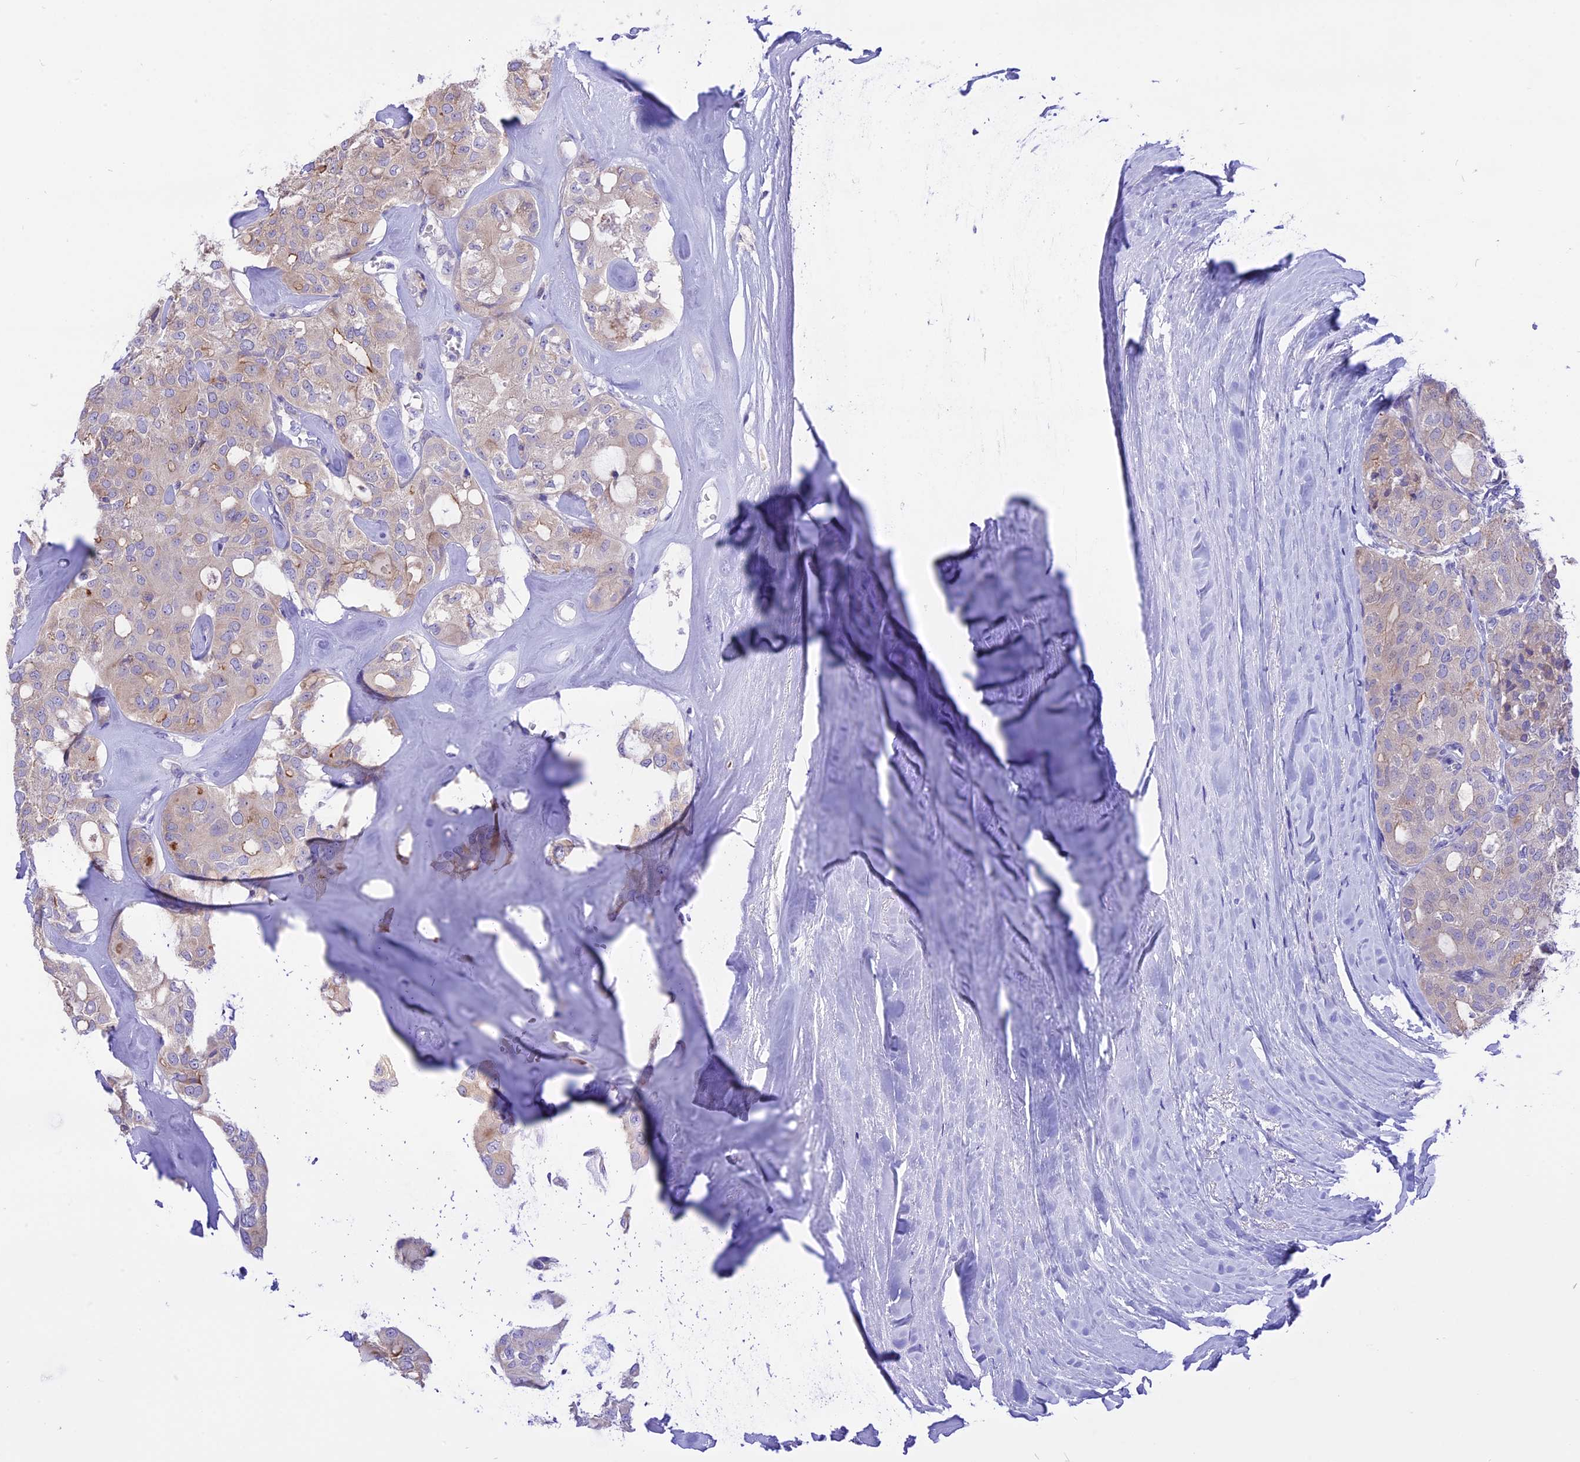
{"staining": {"intensity": "moderate", "quantity": "<25%", "location": "cytoplasmic/membranous"}, "tissue": "thyroid cancer", "cell_type": "Tumor cells", "image_type": "cancer", "snomed": [{"axis": "morphology", "description": "Follicular adenoma carcinoma, NOS"}, {"axis": "topography", "description": "Thyroid gland"}], "caption": "Brown immunohistochemical staining in follicular adenoma carcinoma (thyroid) demonstrates moderate cytoplasmic/membranous positivity in approximately <25% of tumor cells.", "gene": "ARMCX6", "patient": {"sex": "male", "age": 75}}